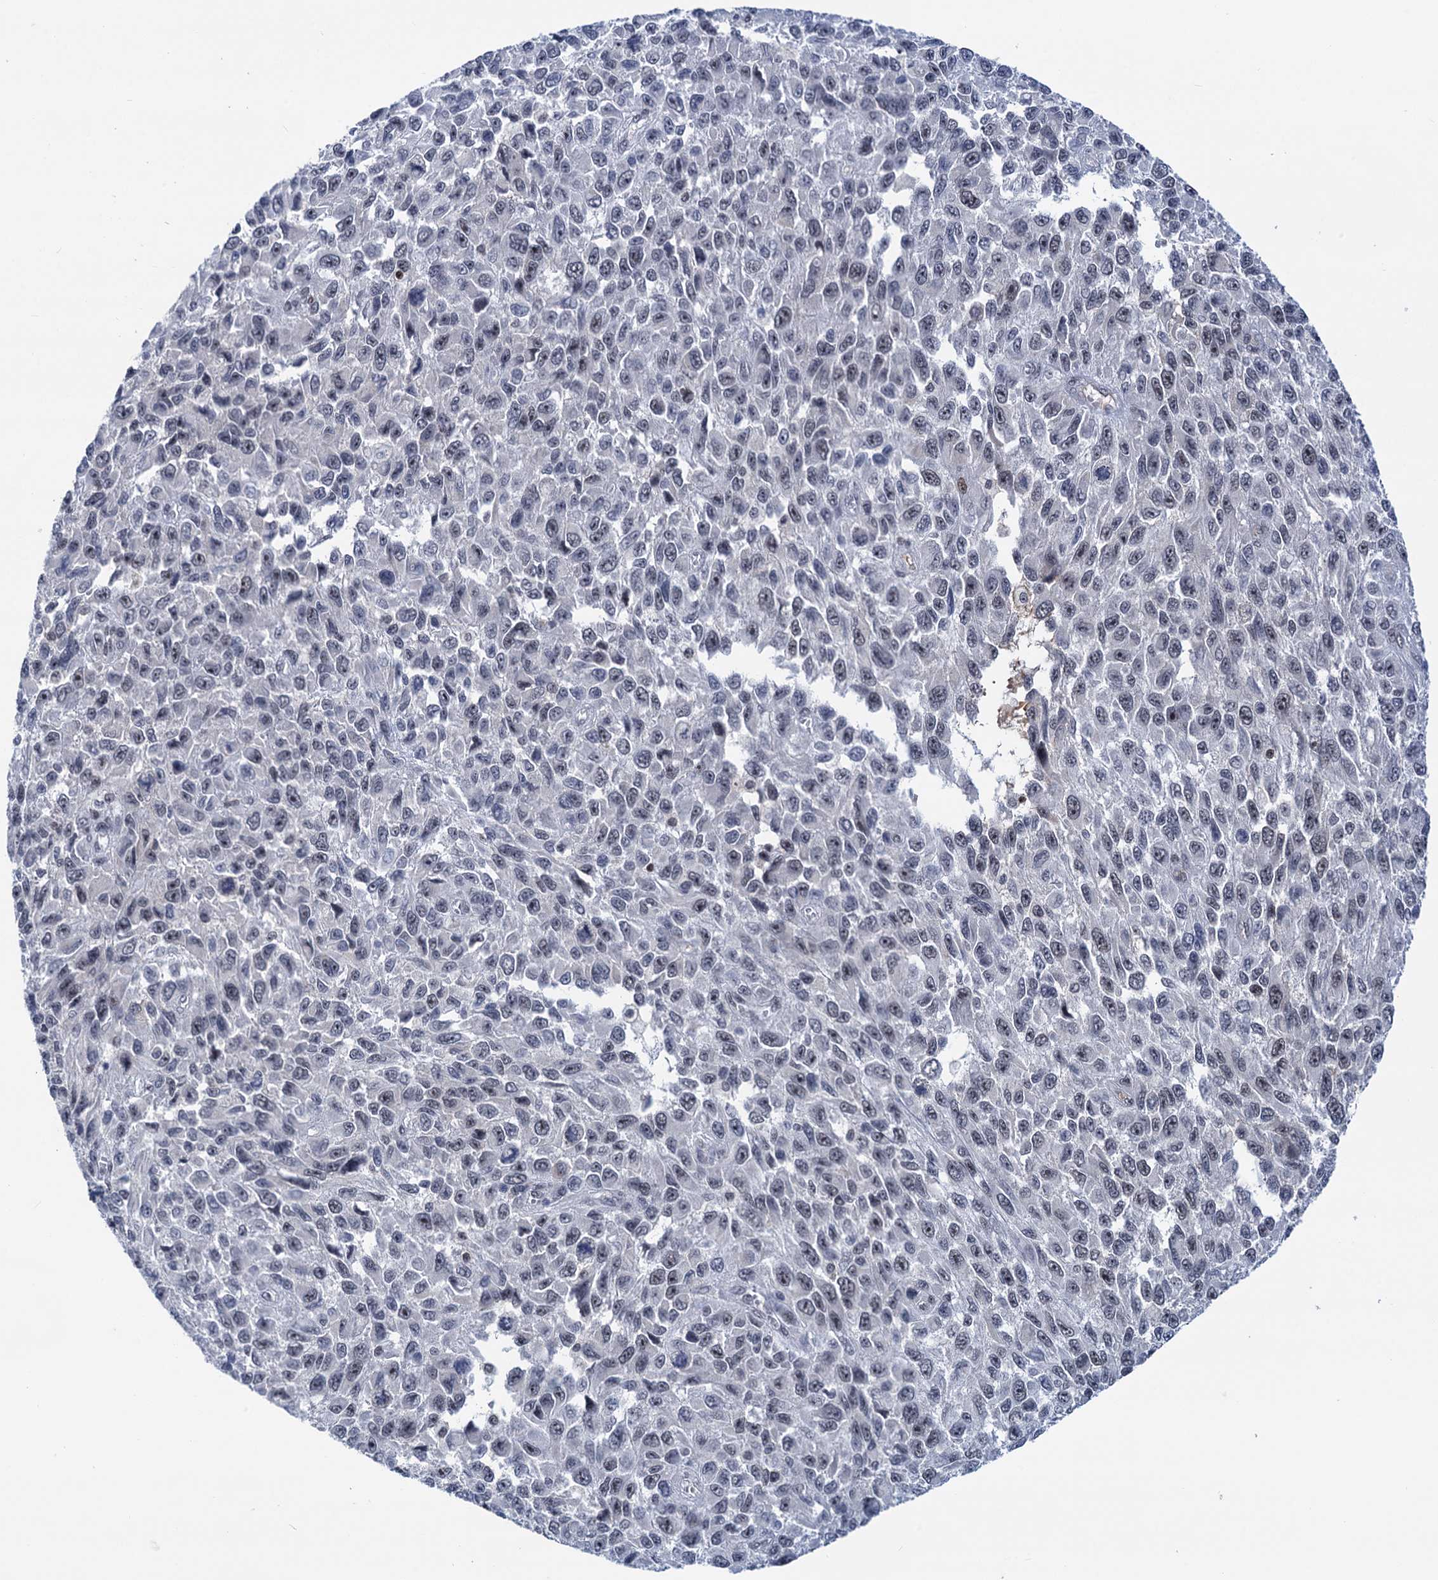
{"staining": {"intensity": "negative", "quantity": "none", "location": "none"}, "tissue": "melanoma", "cell_type": "Tumor cells", "image_type": "cancer", "snomed": [{"axis": "morphology", "description": "Normal tissue, NOS"}, {"axis": "morphology", "description": "Malignant melanoma, NOS"}, {"axis": "topography", "description": "Skin"}], "caption": "IHC micrograph of melanoma stained for a protein (brown), which exhibits no positivity in tumor cells.", "gene": "ZCCHC10", "patient": {"sex": "female", "age": 96}}